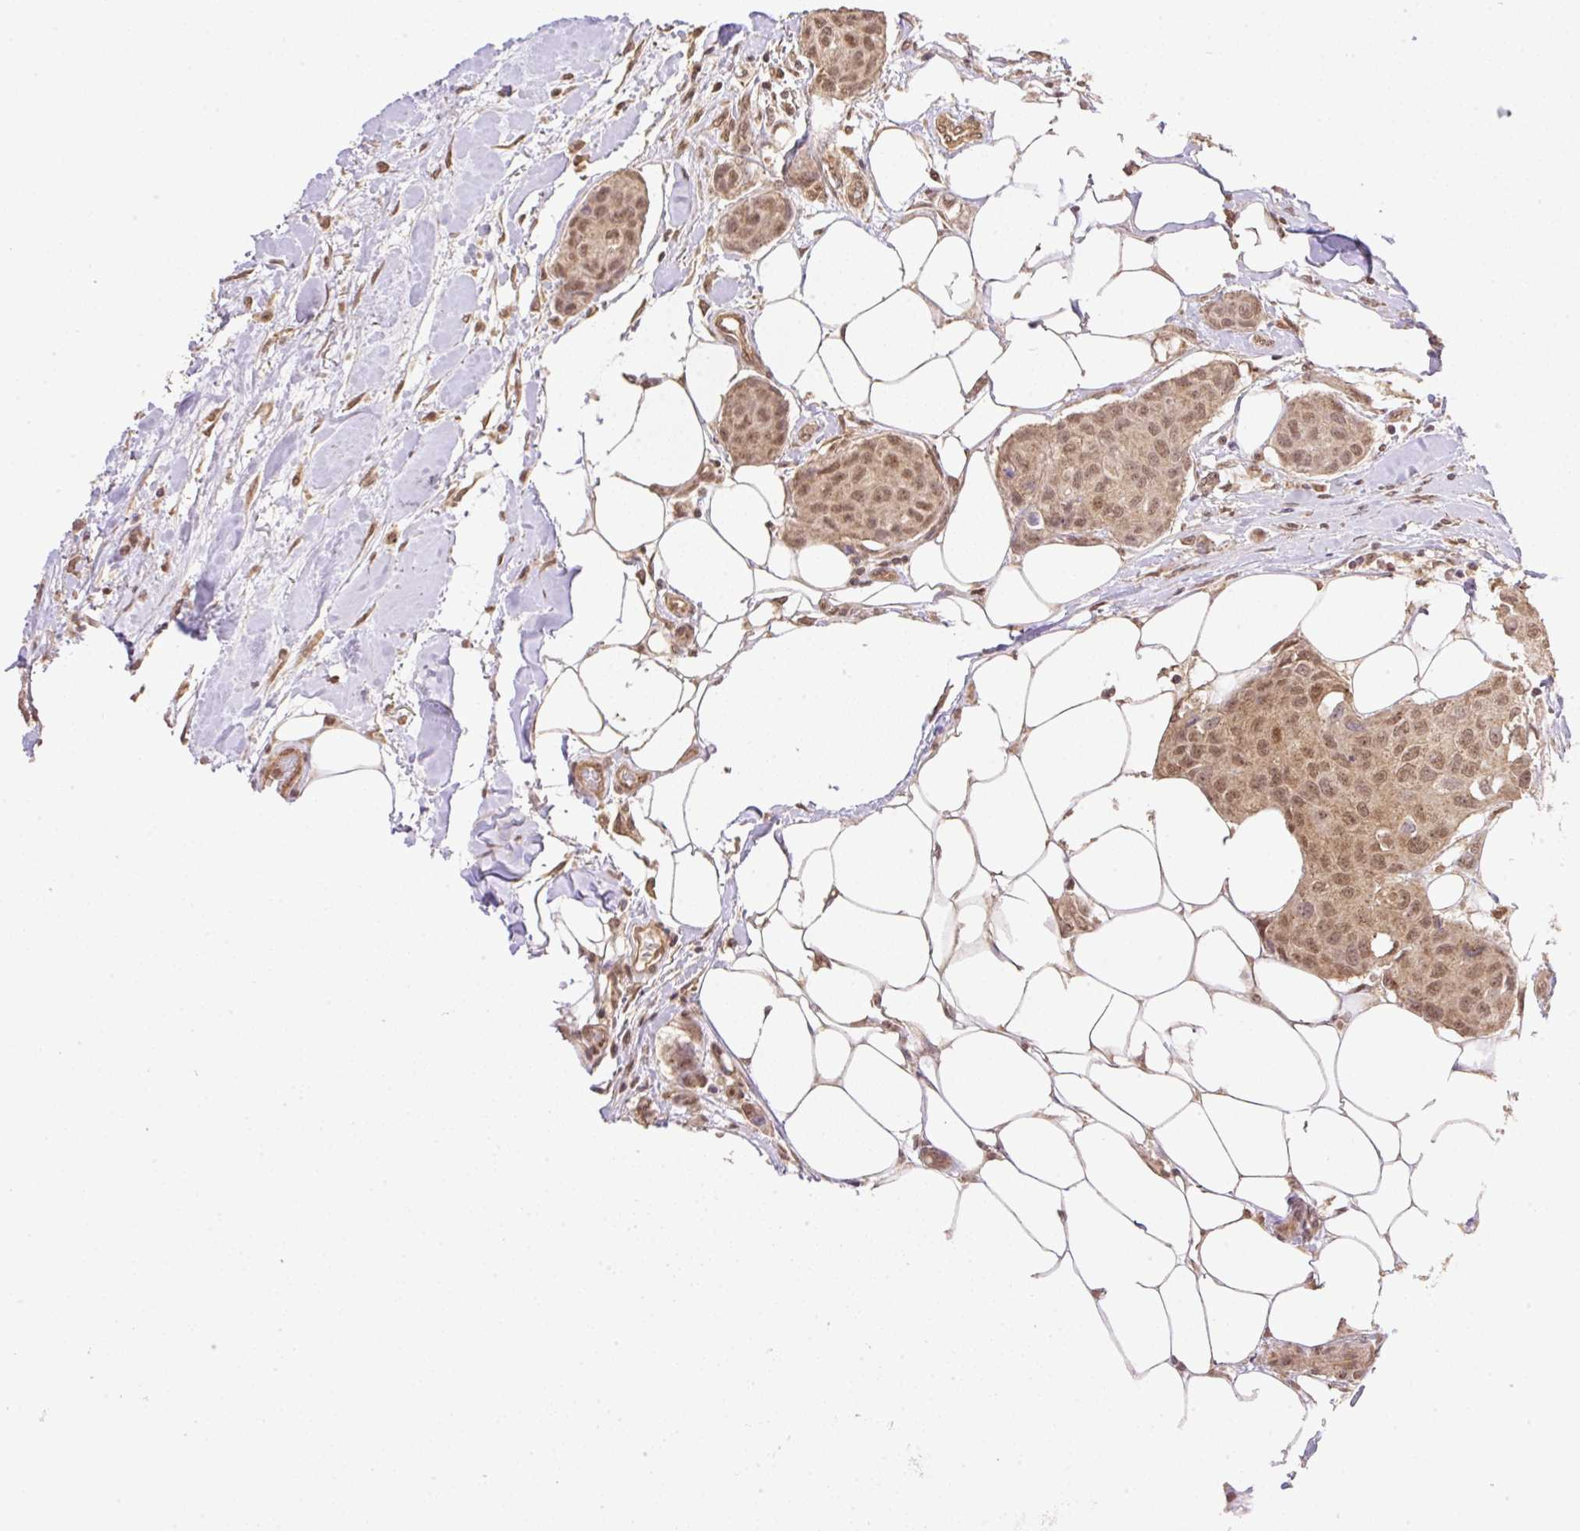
{"staining": {"intensity": "moderate", "quantity": ">75%", "location": "cytoplasmic/membranous,nuclear"}, "tissue": "breast cancer", "cell_type": "Tumor cells", "image_type": "cancer", "snomed": [{"axis": "morphology", "description": "Duct carcinoma"}, {"axis": "topography", "description": "Breast"}, {"axis": "topography", "description": "Lymph node"}], "caption": "This image displays IHC staining of breast invasive ductal carcinoma, with medium moderate cytoplasmic/membranous and nuclear expression in about >75% of tumor cells.", "gene": "VPS25", "patient": {"sex": "female", "age": 80}}